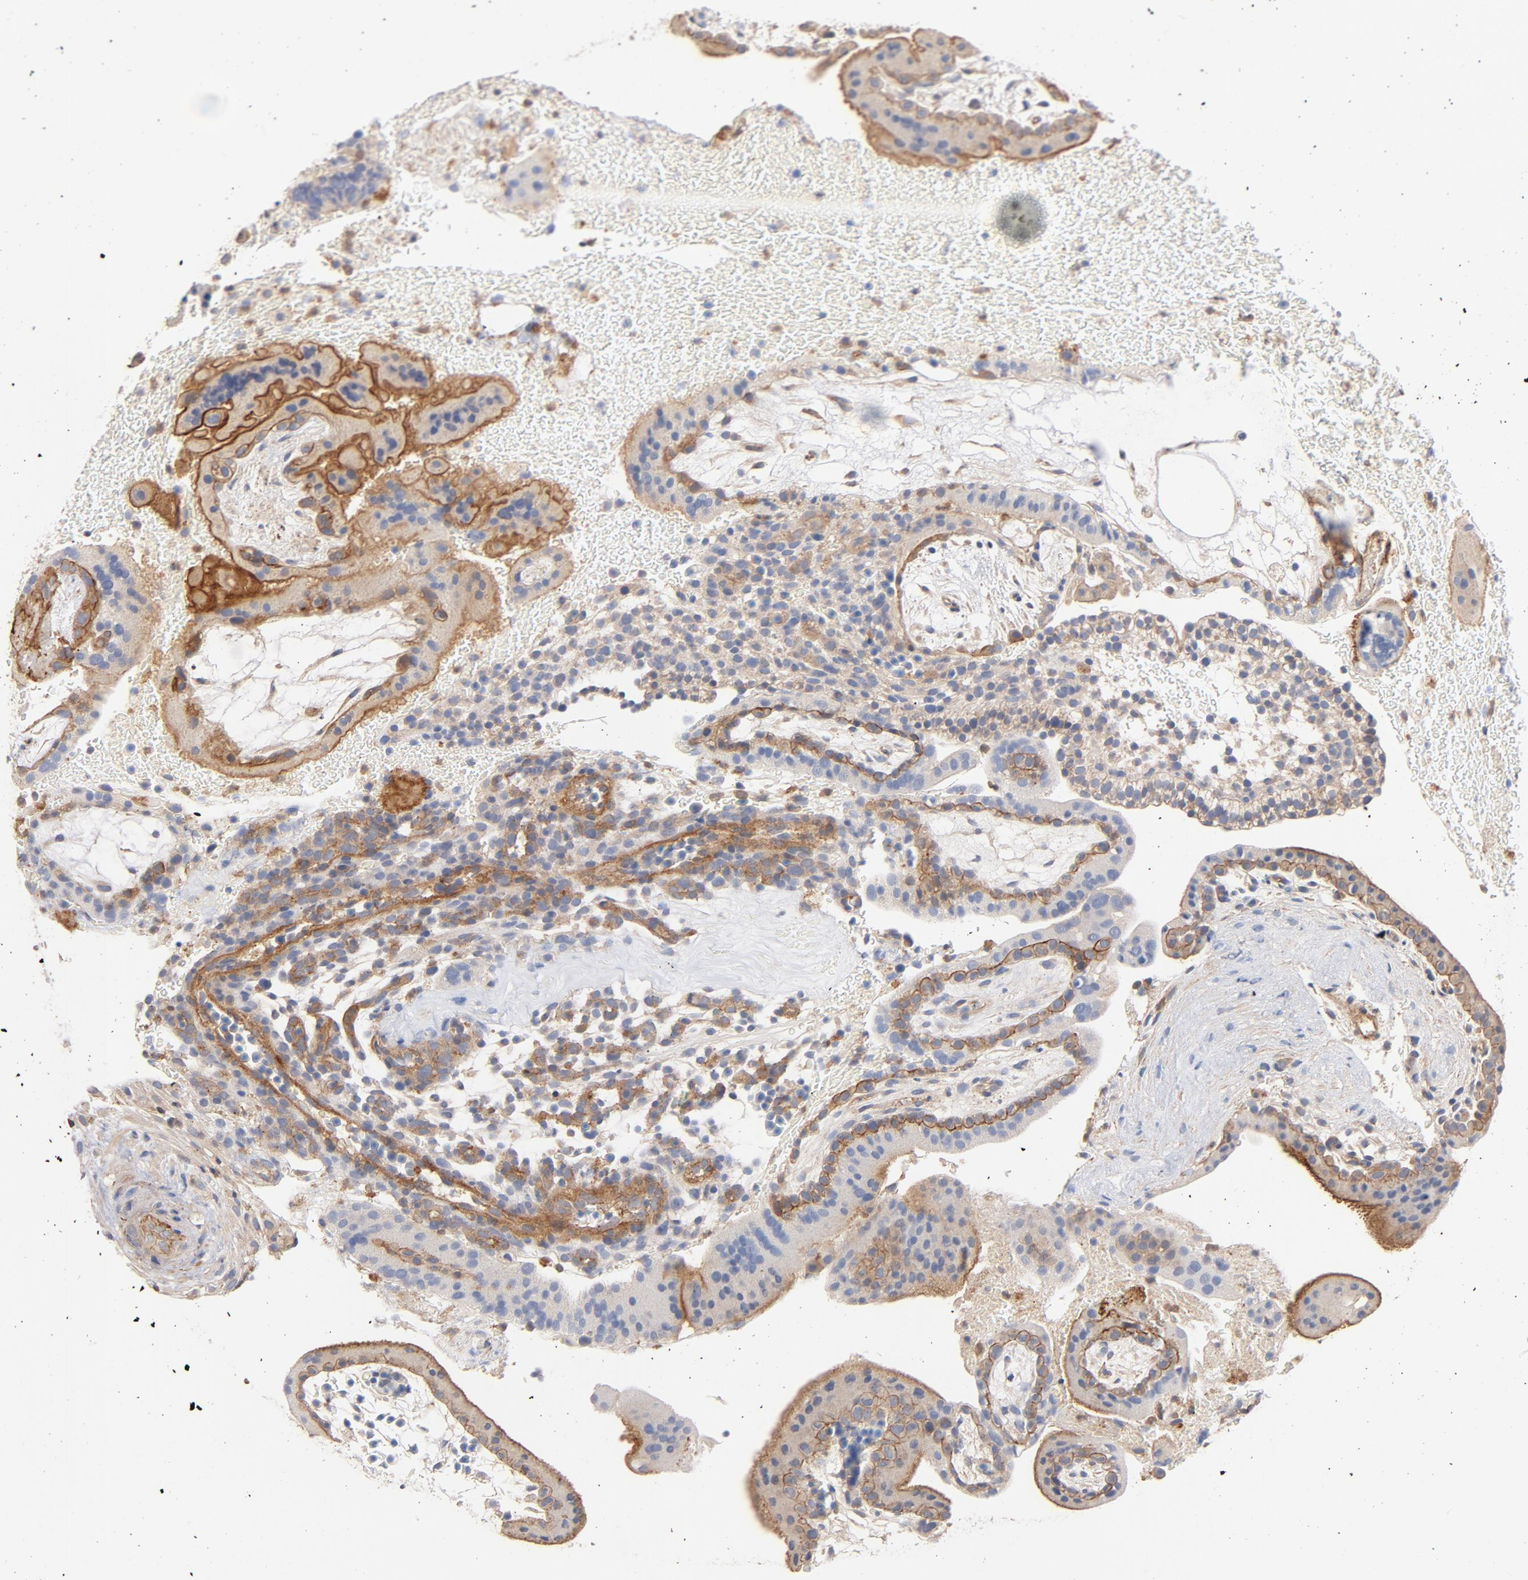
{"staining": {"intensity": "moderate", "quantity": ">75%", "location": "cytoplasmic/membranous"}, "tissue": "placenta", "cell_type": "Trophoblastic cells", "image_type": "normal", "snomed": [{"axis": "morphology", "description": "Normal tissue, NOS"}, {"axis": "topography", "description": "Placenta"}], "caption": "This is a micrograph of IHC staining of unremarkable placenta, which shows moderate positivity in the cytoplasmic/membranous of trophoblastic cells.", "gene": "STRN3", "patient": {"sex": "female", "age": 19}}